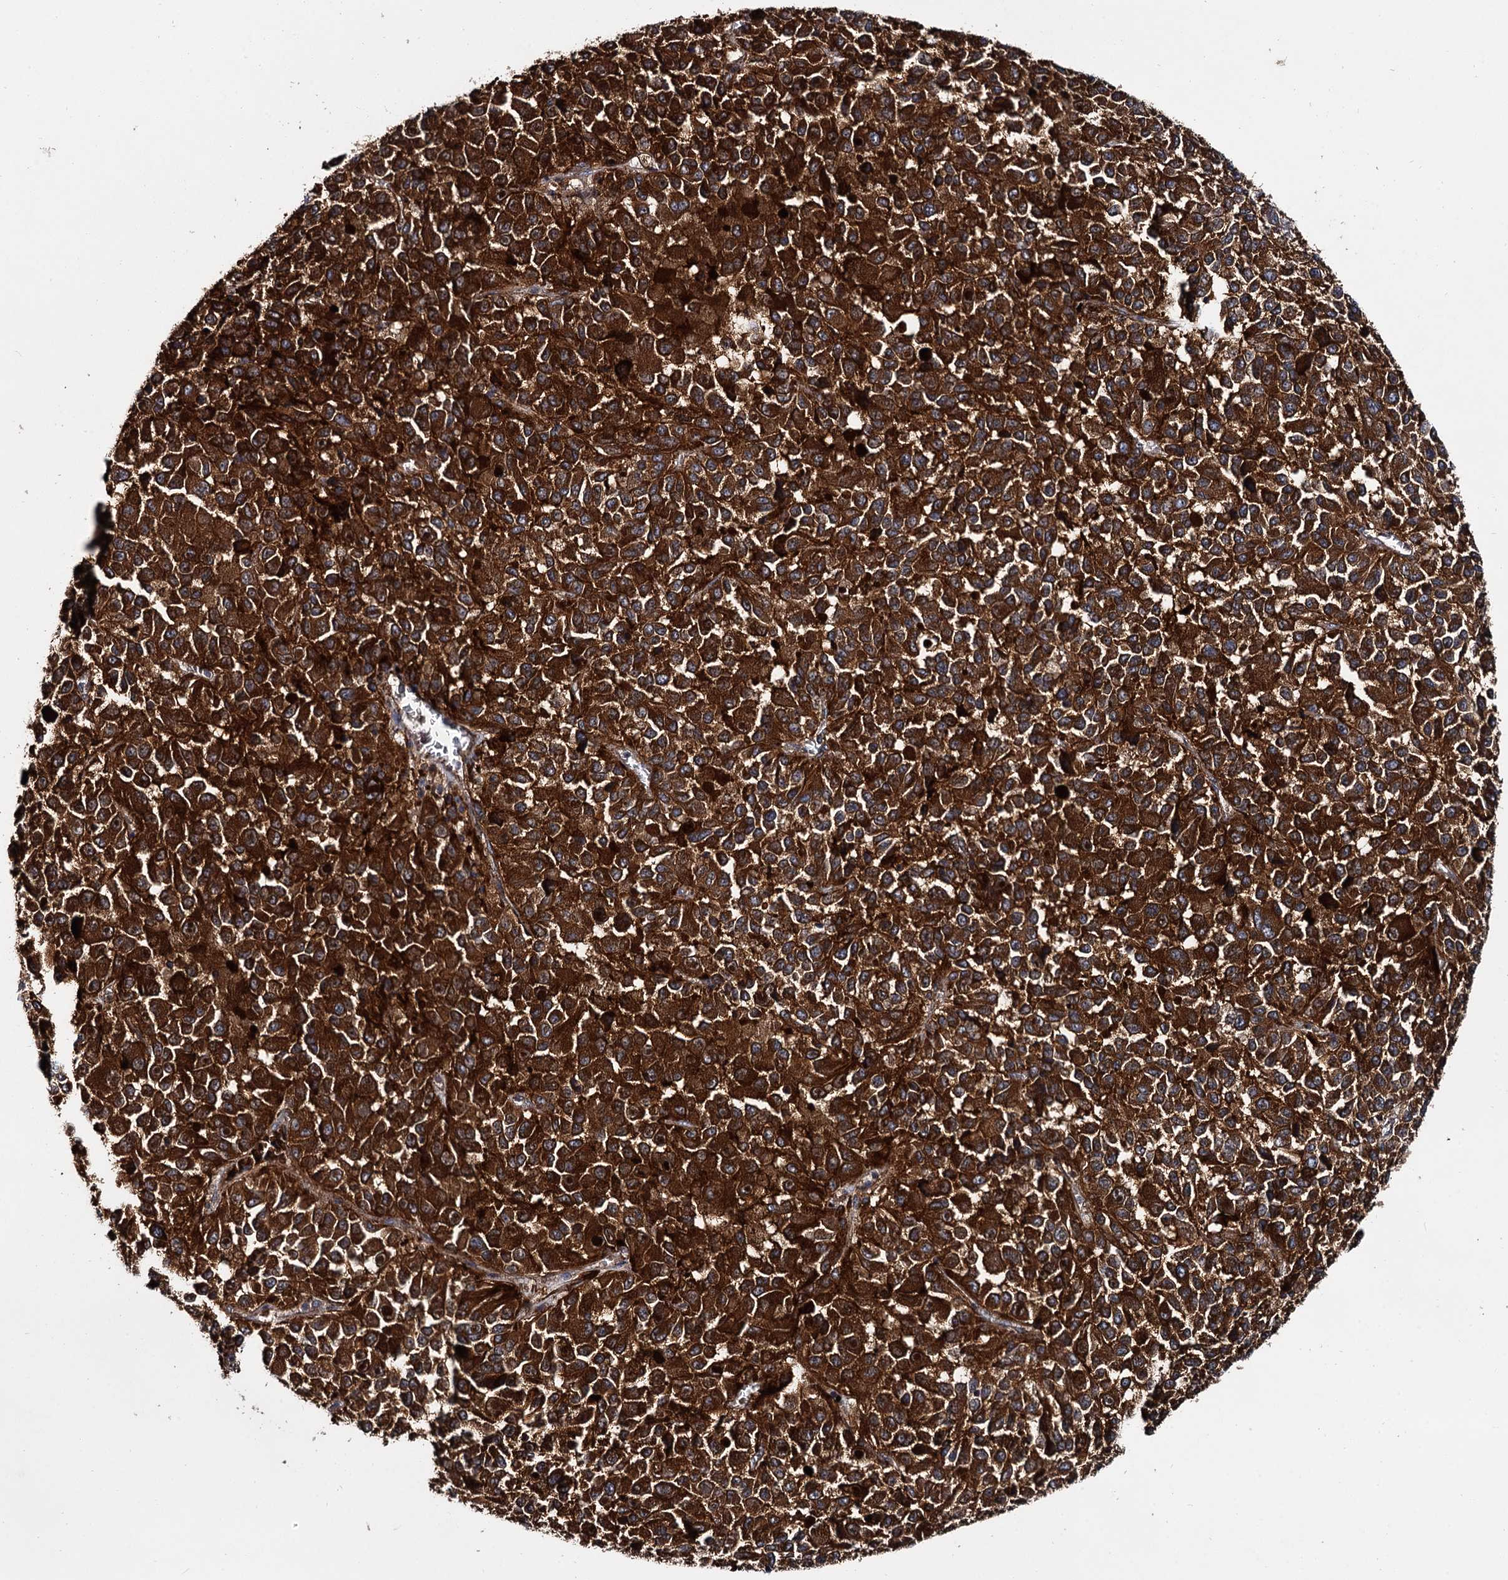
{"staining": {"intensity": "strong", "quantity": ">75%", "location": "cytoplasmic/membranous"}, "tissue": "melanoma", "cell_type": "Tumor cells", "image_type": "cancer", "snomed": [{"axis": "morphology", "description": "Malignant melanoma, Metastatic site"}, {"axis": "topography", "description": "Lung"}], "caption": "Protein staining by IHC displays strong cytoplasmic/membranous expression in approximately >75% of tumor cells in melanoma.", "gene": "GBA1", "patient": {"sex": "male", "age": 64}}